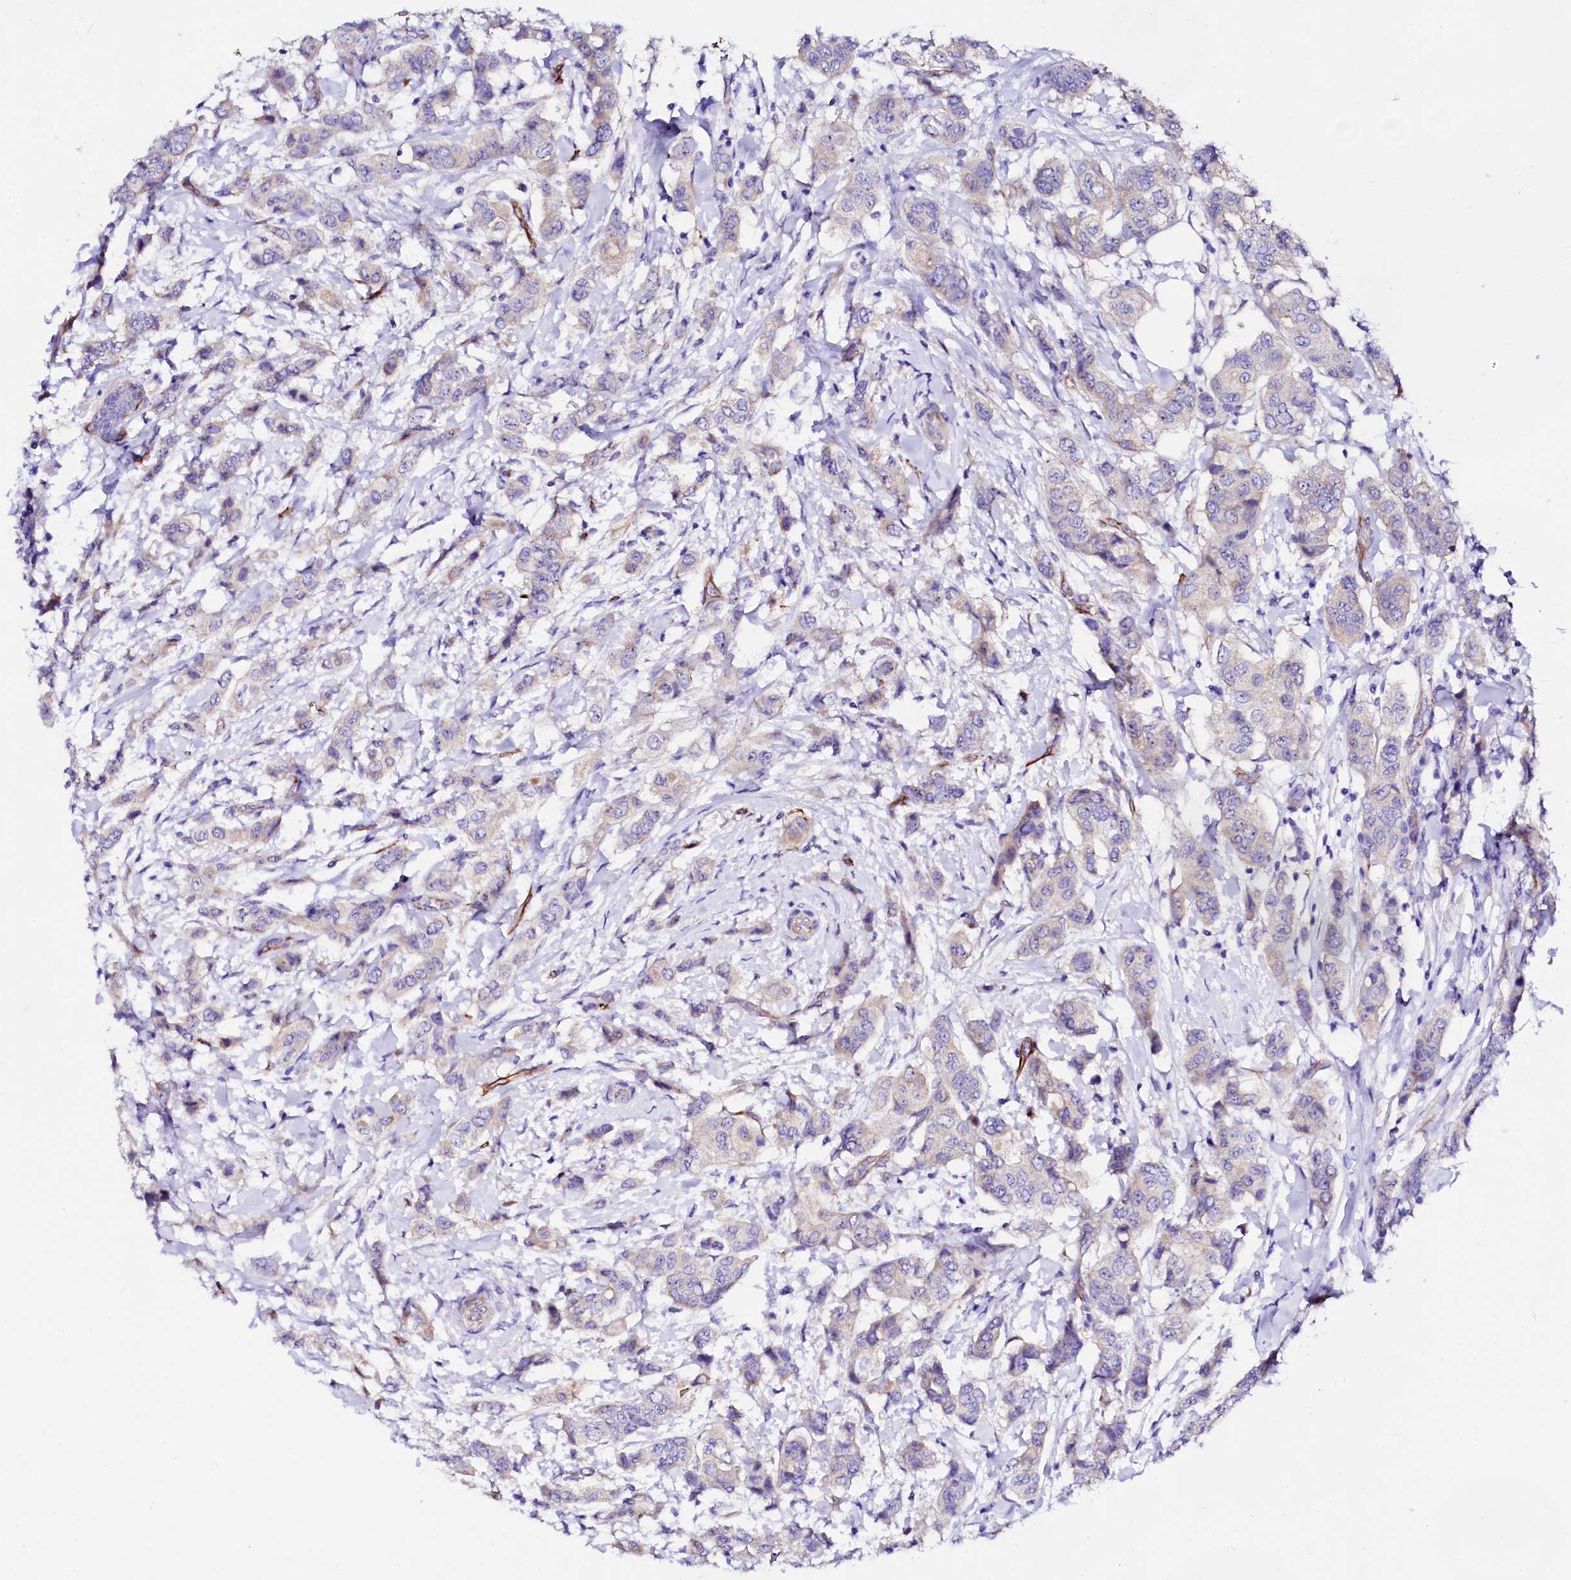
{"staining": {"intensity": "negative", "quantity": "none", "location": "none"}, "tissue": "breast cancer", "cell_type": "Tumor cells", "image_type": "cancer", "snomed": [{"axis": "morphology", "description": "Lobular carcinoma"}, {"axis": "topography", "description": "Breast"}], "caption": "DAB (3,3'-diaminobenzidine) immunohistochemical staining of human breast cancer (lobular carcinoma) exhibits no significant positivity in tumor cells.", "gene": "SFR1", "patient": {"sex": "female", "age": 51}}